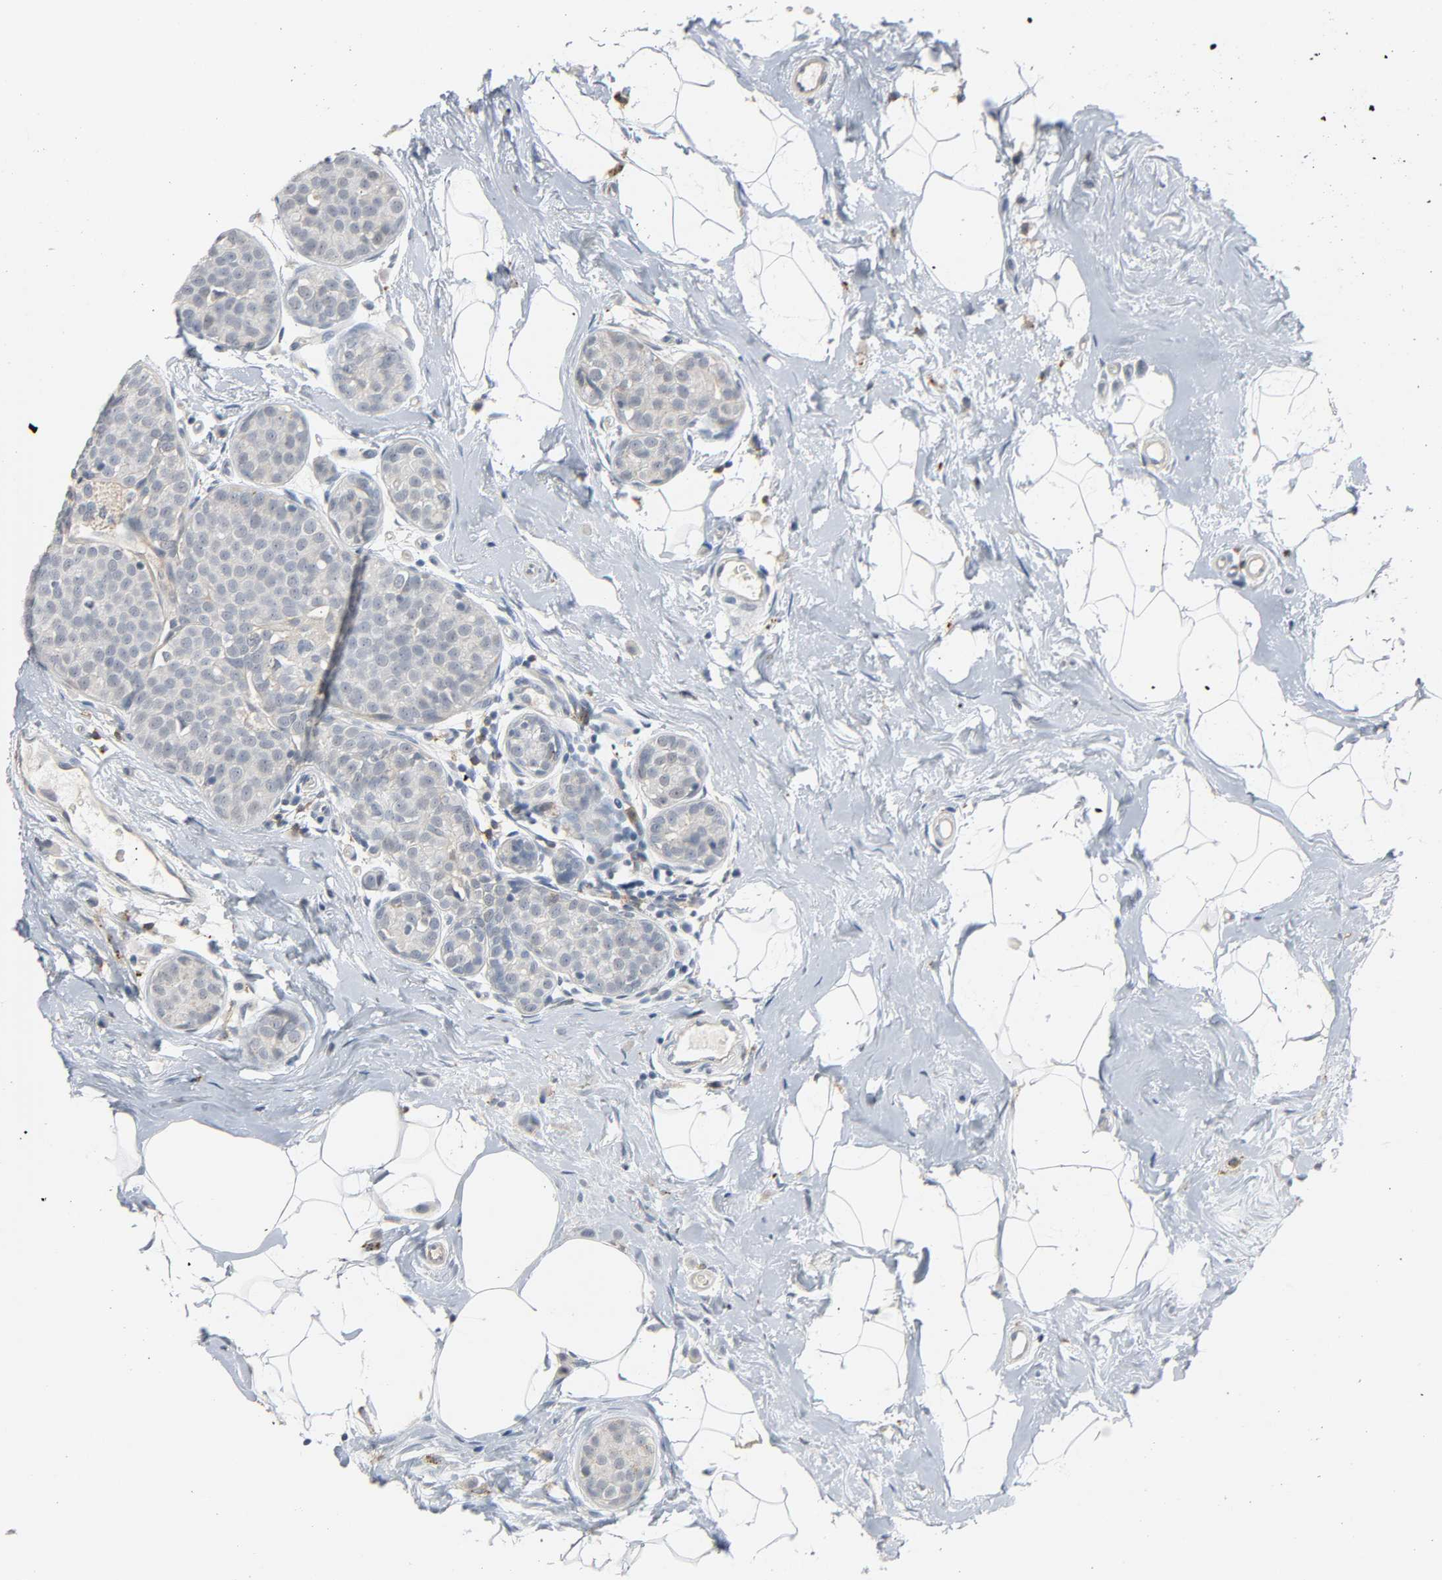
{"staining": {"intensity": "negative", "quantity": "none", "location": "none"}, "tissue": "breast cancer", "cell_type": "Tumor cells", "image_type": "cancer", "snomed": [{"axis": "morphology", "description": "Lobular carcinoma, in situ"}, {"axis": "morphology", "description": "Lobular carcinoma"}, {"axis": "topography", "description": "Breast"}], "caption": "This is an immunohistochemistry (IHC) image of breast cancer. There is no staining in tumor cells.", "gene": "CD4", "patient": {"sex": "female", "age": 41}}